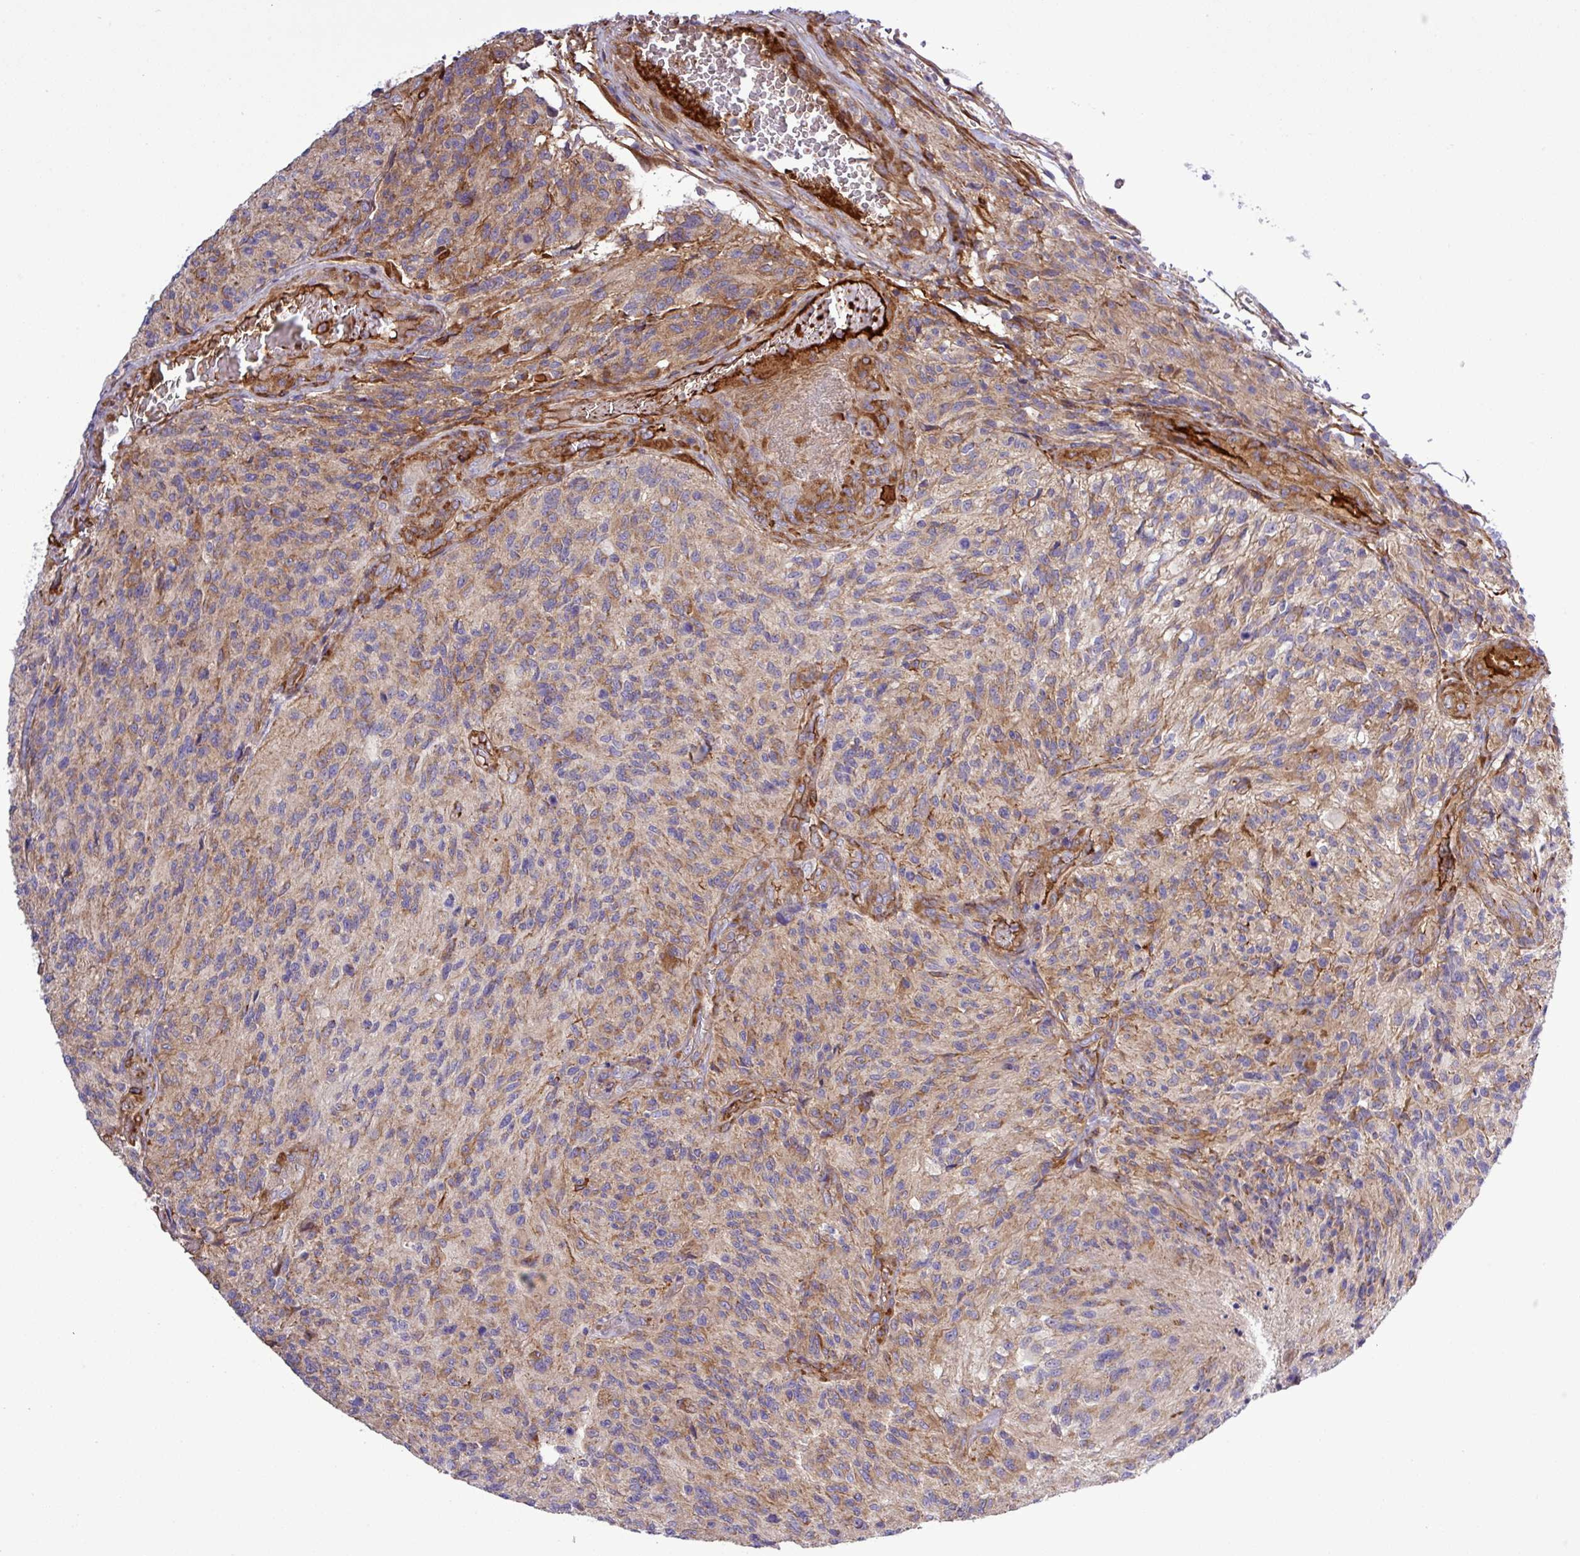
{"staining": {"intensity": "moderate", "quantity": ">75%", "location": "cytoplasmic/membranous"}, "tissue": "glioma", "cell_type": "Tumor cells", "image_type": "cancer", "snomed": [{"axis": "morphology", "description": "Normal tissue, NOS"}, {"axis": "morphology", "description": "Glioma, malignant, High grade"}, {"axis": "topography", "description": "Cerebral cortex"}], "caption": "Approximately >75% of tumor cells in human malignant high-grade glioma display moderate cytoplasmic/membranous protein staining as visualized by brown immunohistochemical staining.", "gene": "CWH43", "patient": {"sex": "male", "age": 56}}